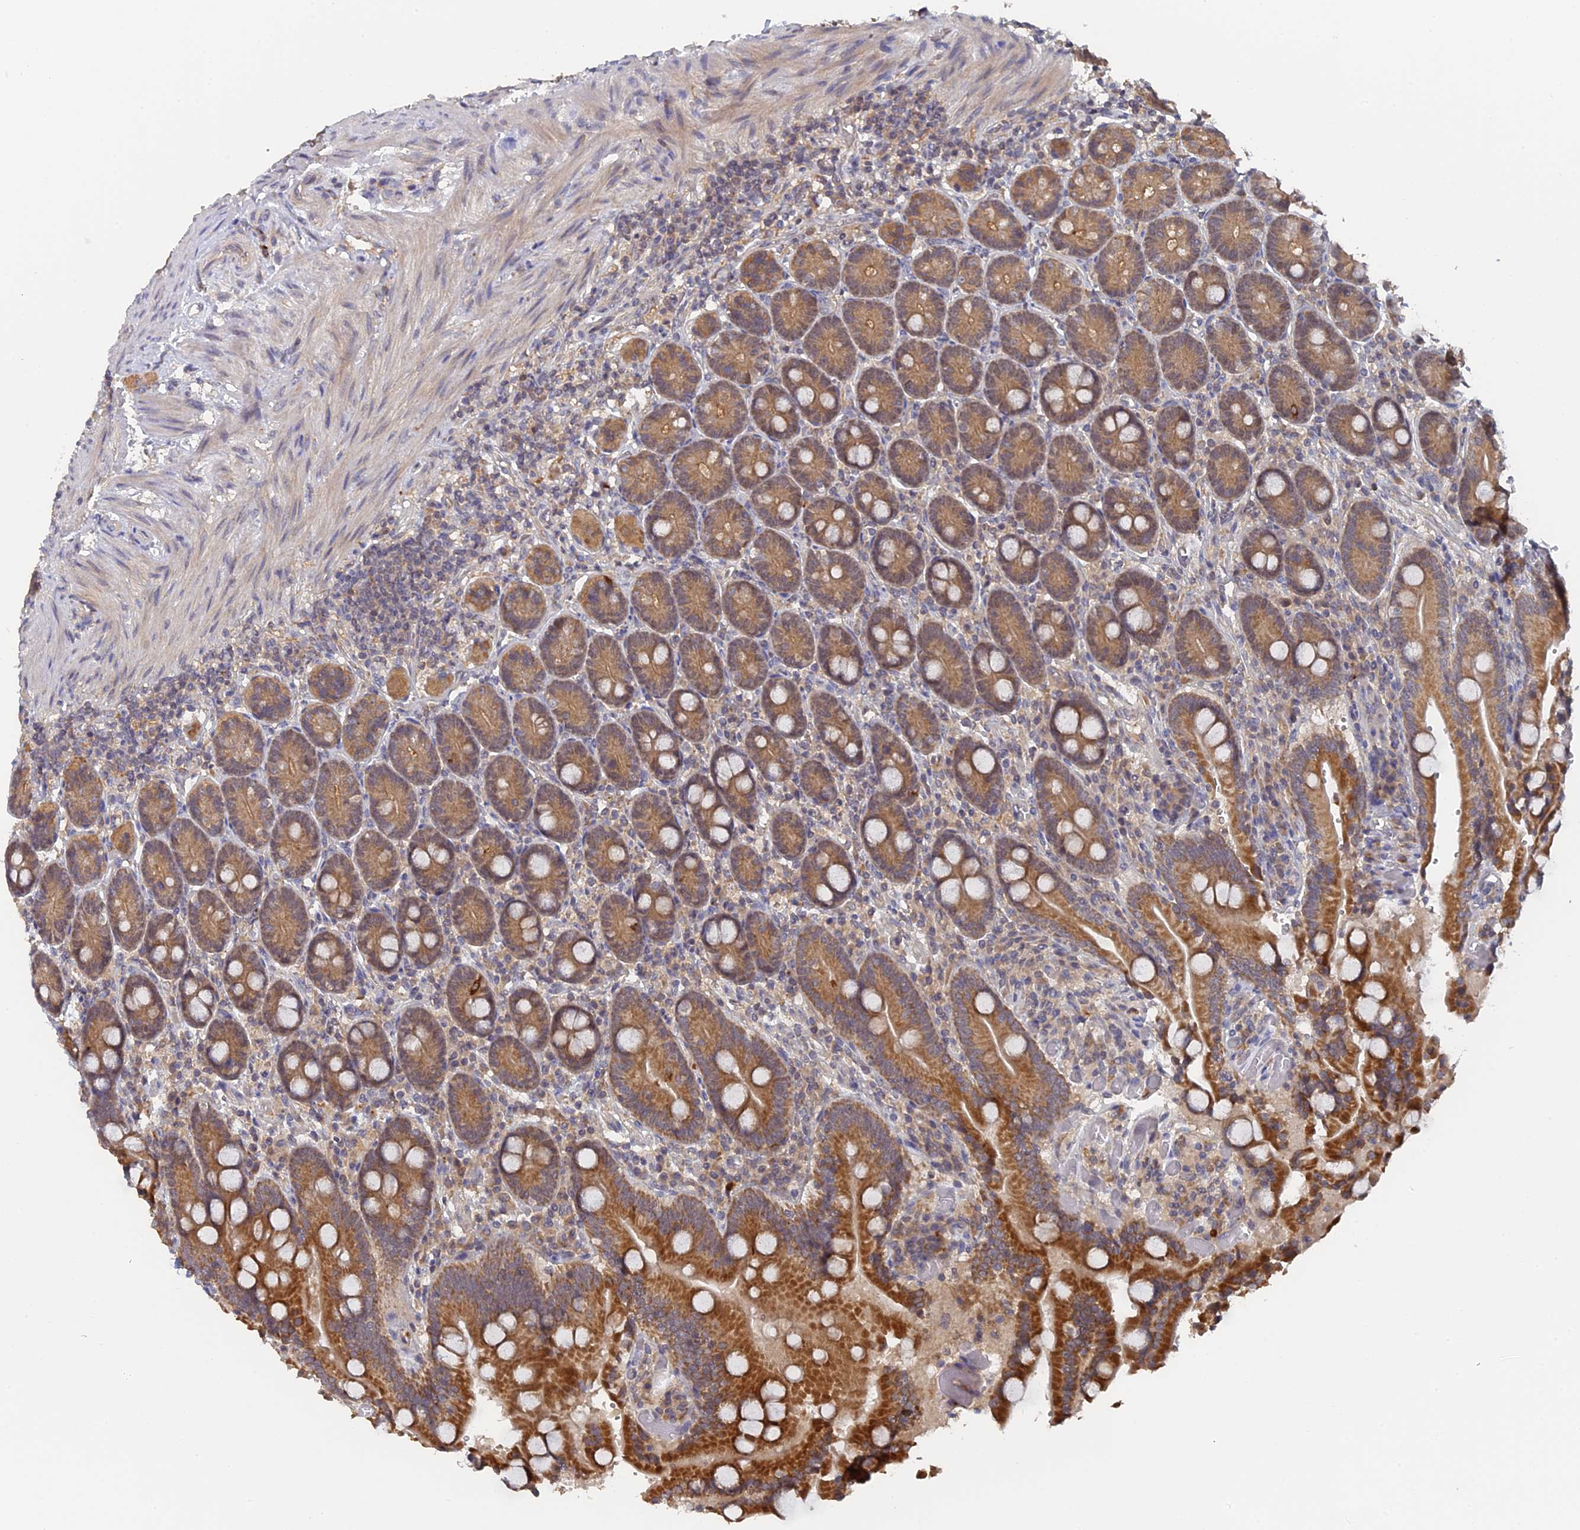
{"staining": {"intensity": "strong", "quantity": ">75%", "location": "cytoplasmic/membranous"}, "tissue": "duodenum", "cell_type": "Glandular cells", "image_type": "normal", "snomed": [{"axis": "morphology", "description": "Normal tissue, NOS"}, {"axis": "topography", "description": "Duodenum"}], "caption": "Protein positivity by immunohistochemistry displays strong cytoplasmic/membranous staining in approximately >75% of glandular cells in normal duodenum.", "gene": "MIGA2", "patient": {"sex": "female", "age": 62}}